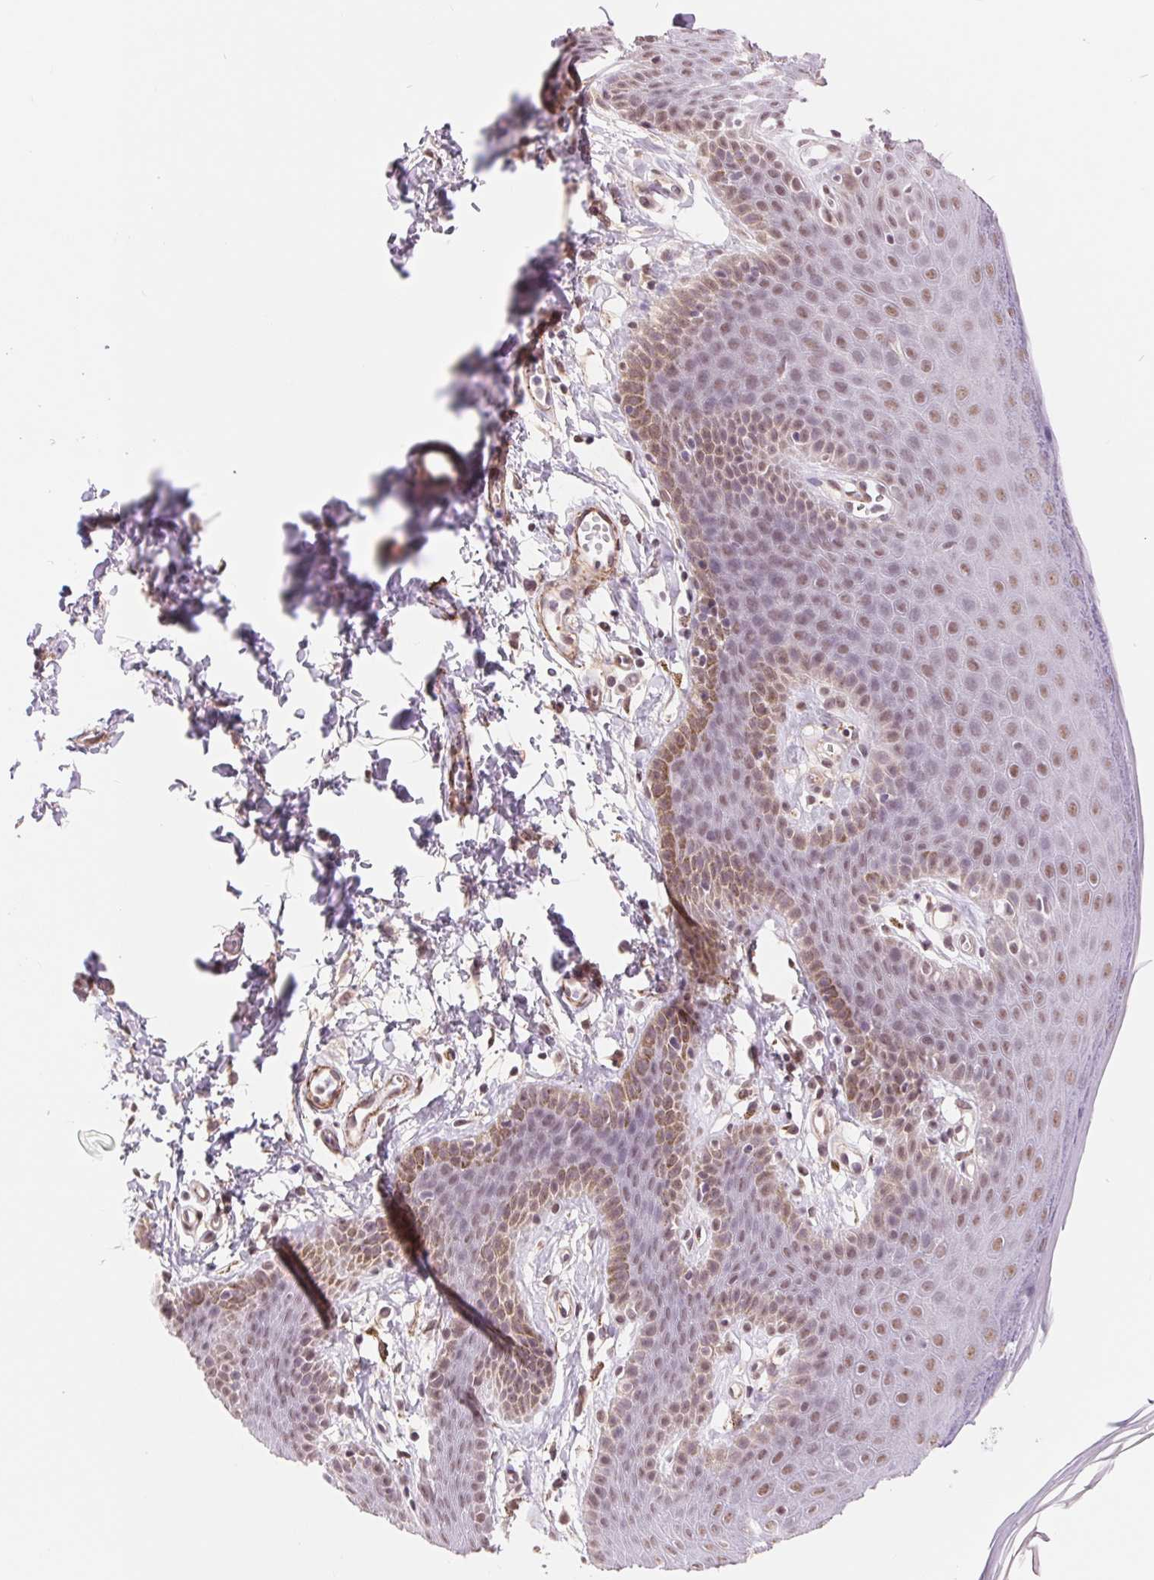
{"staining": {"intensity": "moderate", "quantity": ">75%", "location": "nuclear"}, "tissue": "skin", "cell_type": "Epidermal cells", "image_type": "normal", "snomed": [{"axis": "morphology", "description": "Normal tissue, NOS"}, {"axis": "topography", "description": "Anal"}], "caption": "The micrograph displays immunohistochemical staining of normal skin. There is moderate nuclear positivity is identified in about >75% of epidermal cells. (Brightfield microscopy of DAB IHC at high magnification).", "gene": "BCAT1", "patient": {"sex": "male", "age": 53}}